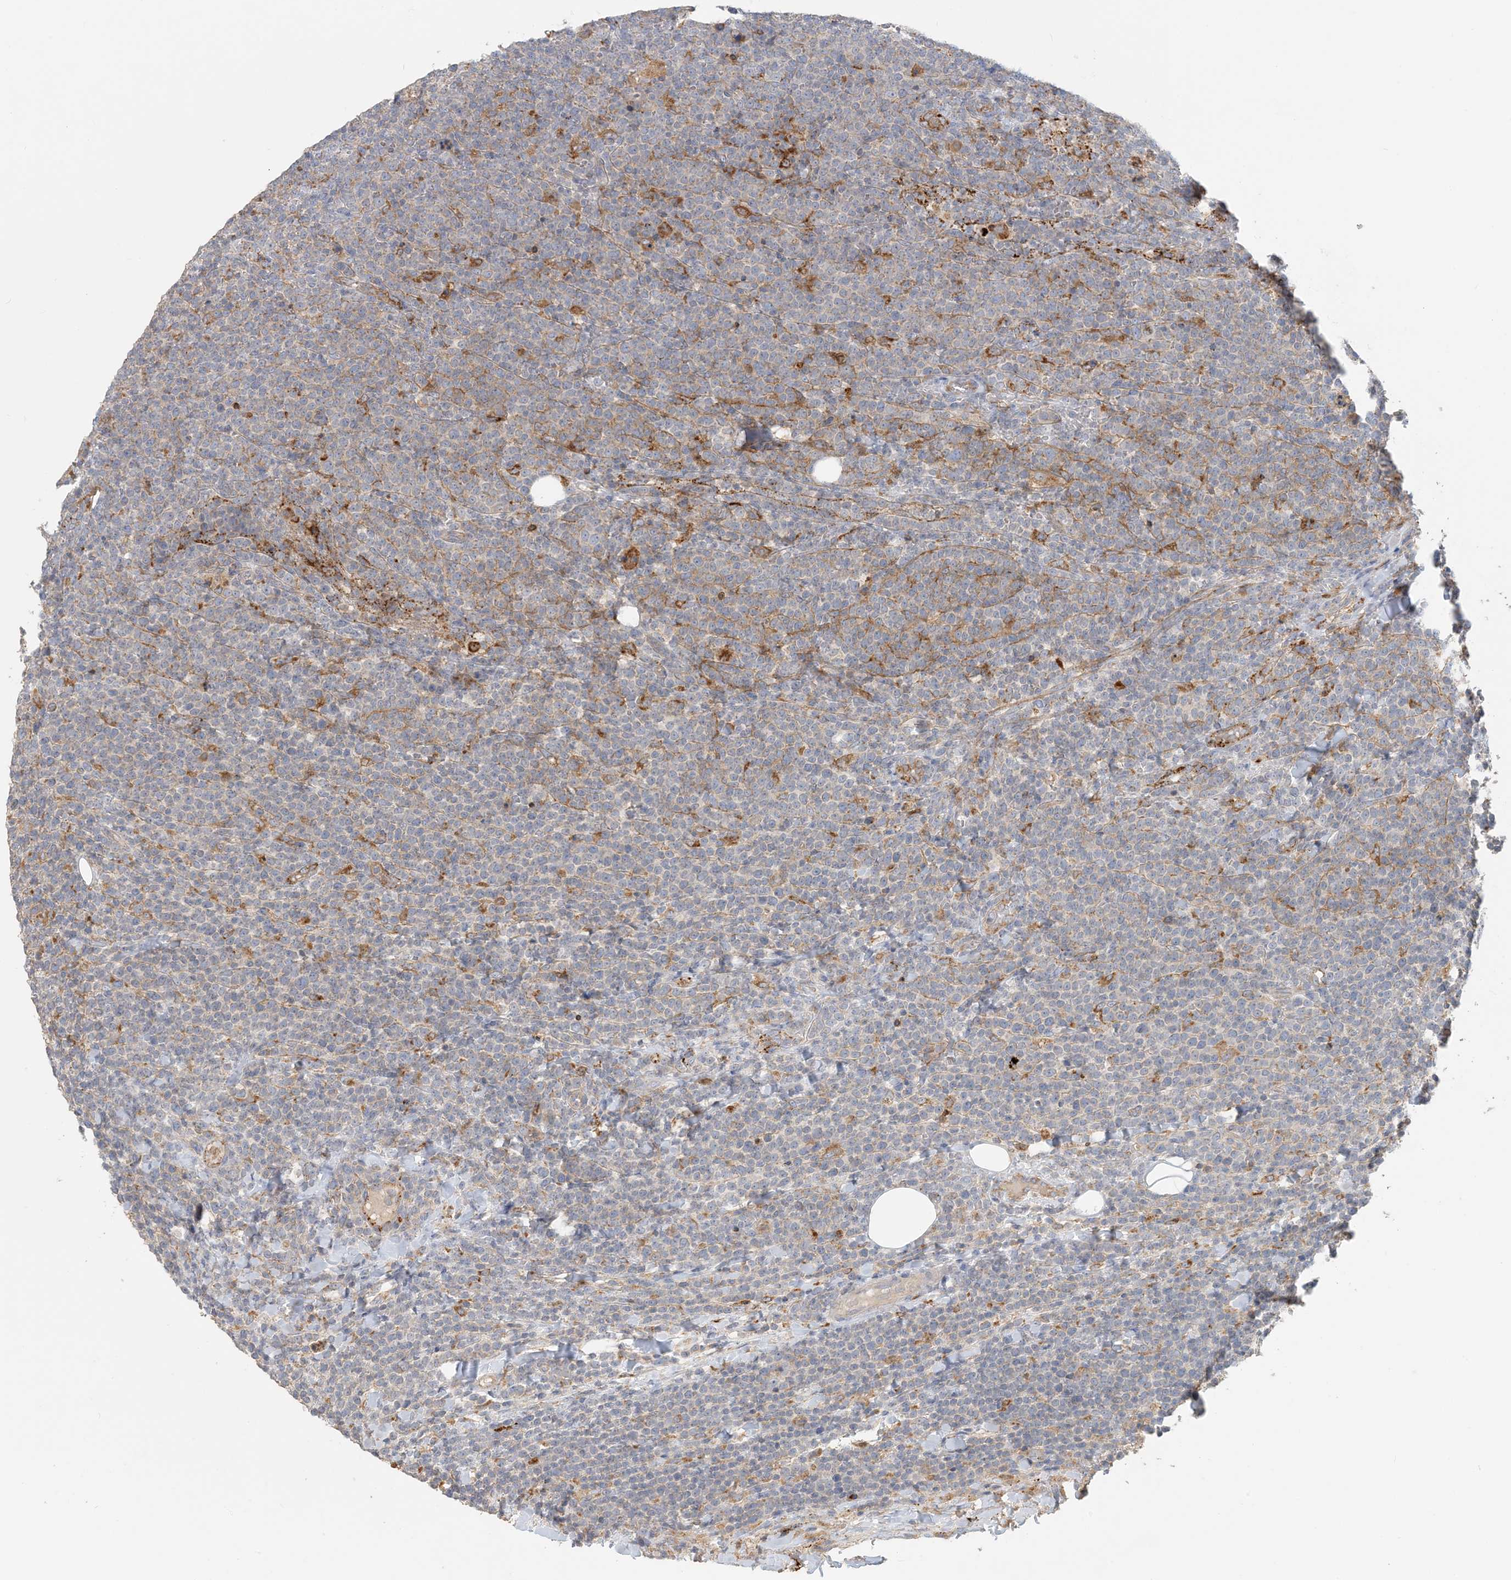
{"staining": {"intensity": "moderate", "quantity": "<25%", "location": "cytoplasmic/membranous"}, "tissue": "lymphoma", "cell_type": "Tumor cells", "image_type": "cancer", "snomed": [{"axis": "morphology", "description": "Malignant lymphoma, non-Hodgkin's type, High grade"}, {"axis": "topography", "description": "Lymph node"}], "caption": "High-magnification brightfield microscopy of lymphoma stained with DAB (3,3'-diaminobenzidine) (brown) and counterstained with hematoxylin (blue). tumor cells exhibit moderate cytoplasmic/membranous expression is present in approximately<25% of cells.", "gene": "SPPL2A", "patient": {"sex": "male", "age": 61}}